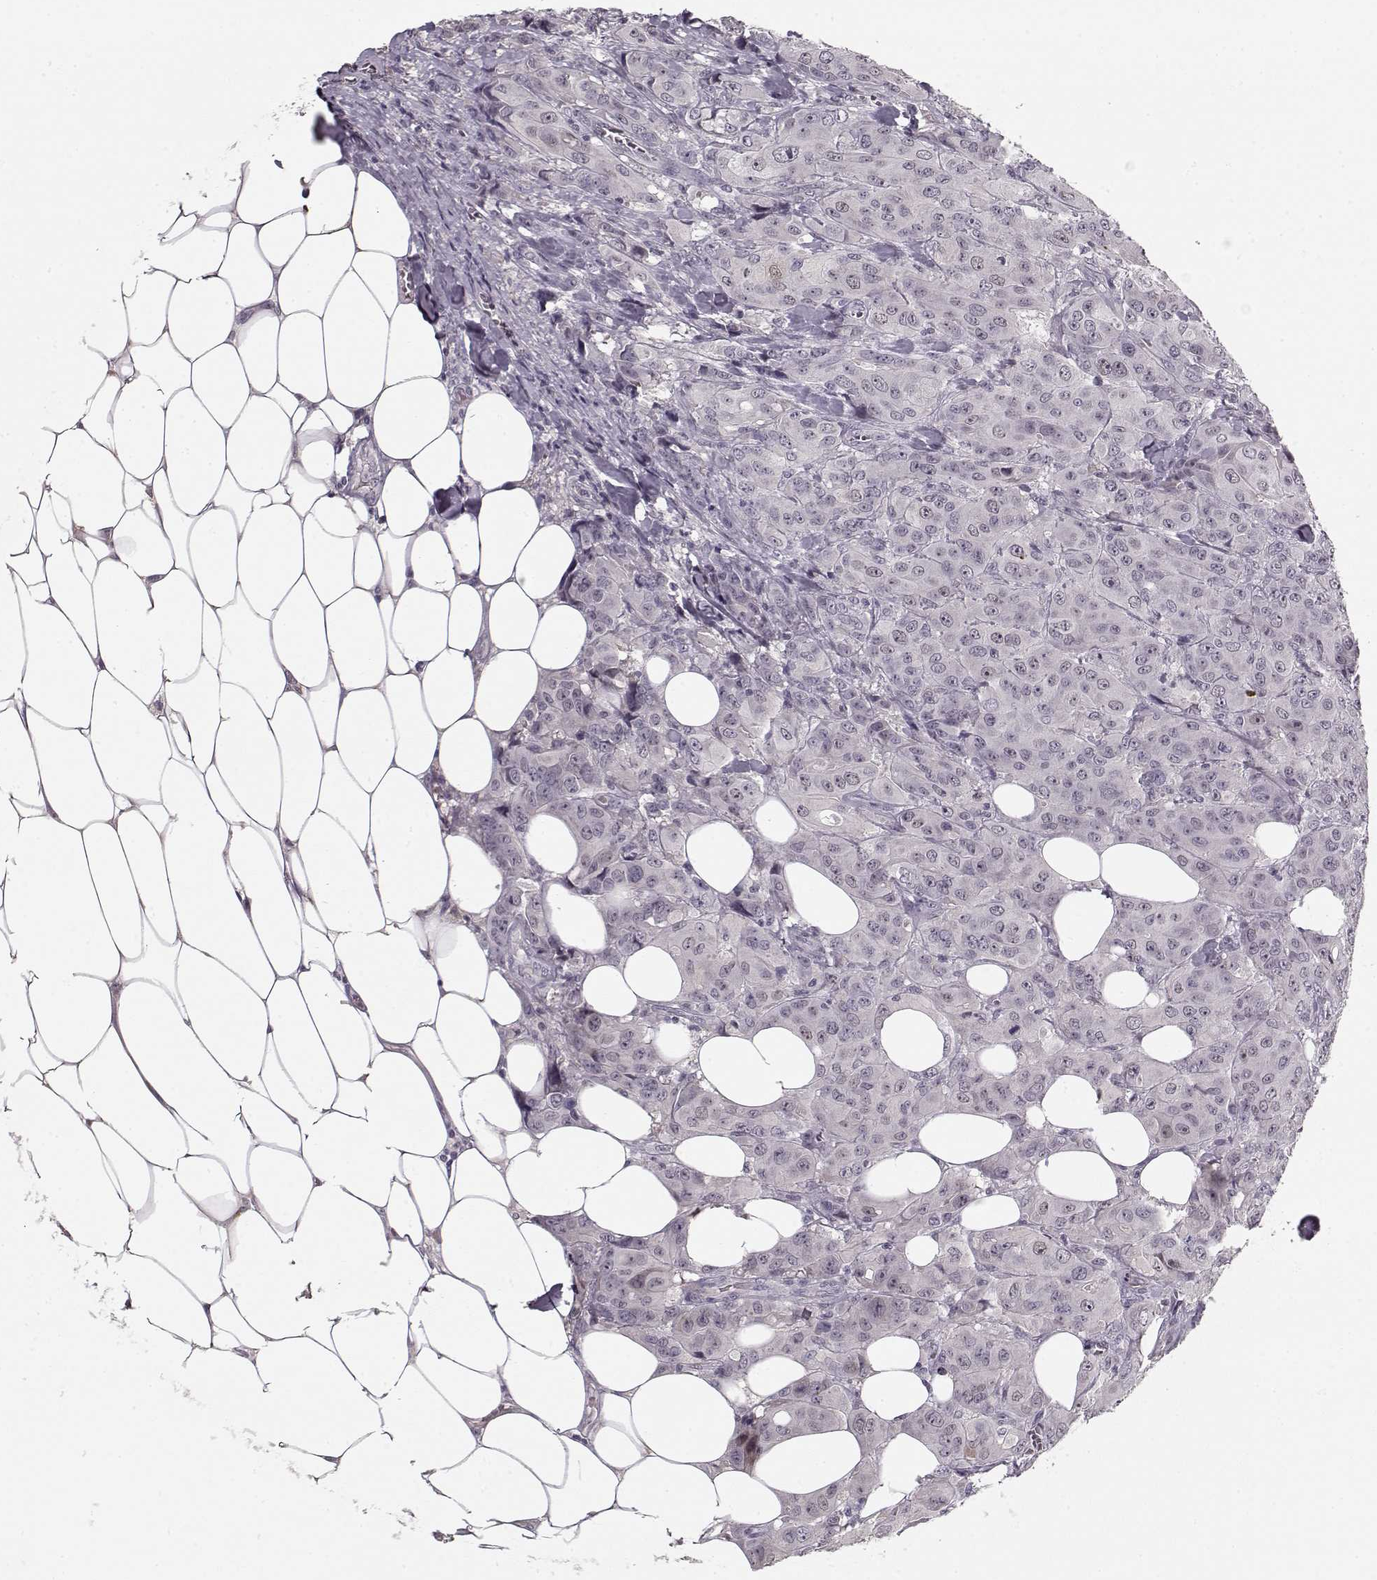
{"staining": {"intensity": "negative", "quantity": "none", "location": "none"}, "tissue": "breast cancer", "cell_type": "Tumor cells", "image_type": "cancer", "snomed": [{"axis": "morphology", "description": "Duct carcinoma"}, {"axis": "topography", "description": "Breast"}], "caption": "High power microscopy image of an IHC photomicrograph of breast cancer (invasive ductal carcinoma), revealing no significant expression in tumor cells.", "gene": "DNAI3", "patient": {"sex": "female", "age": 43}}